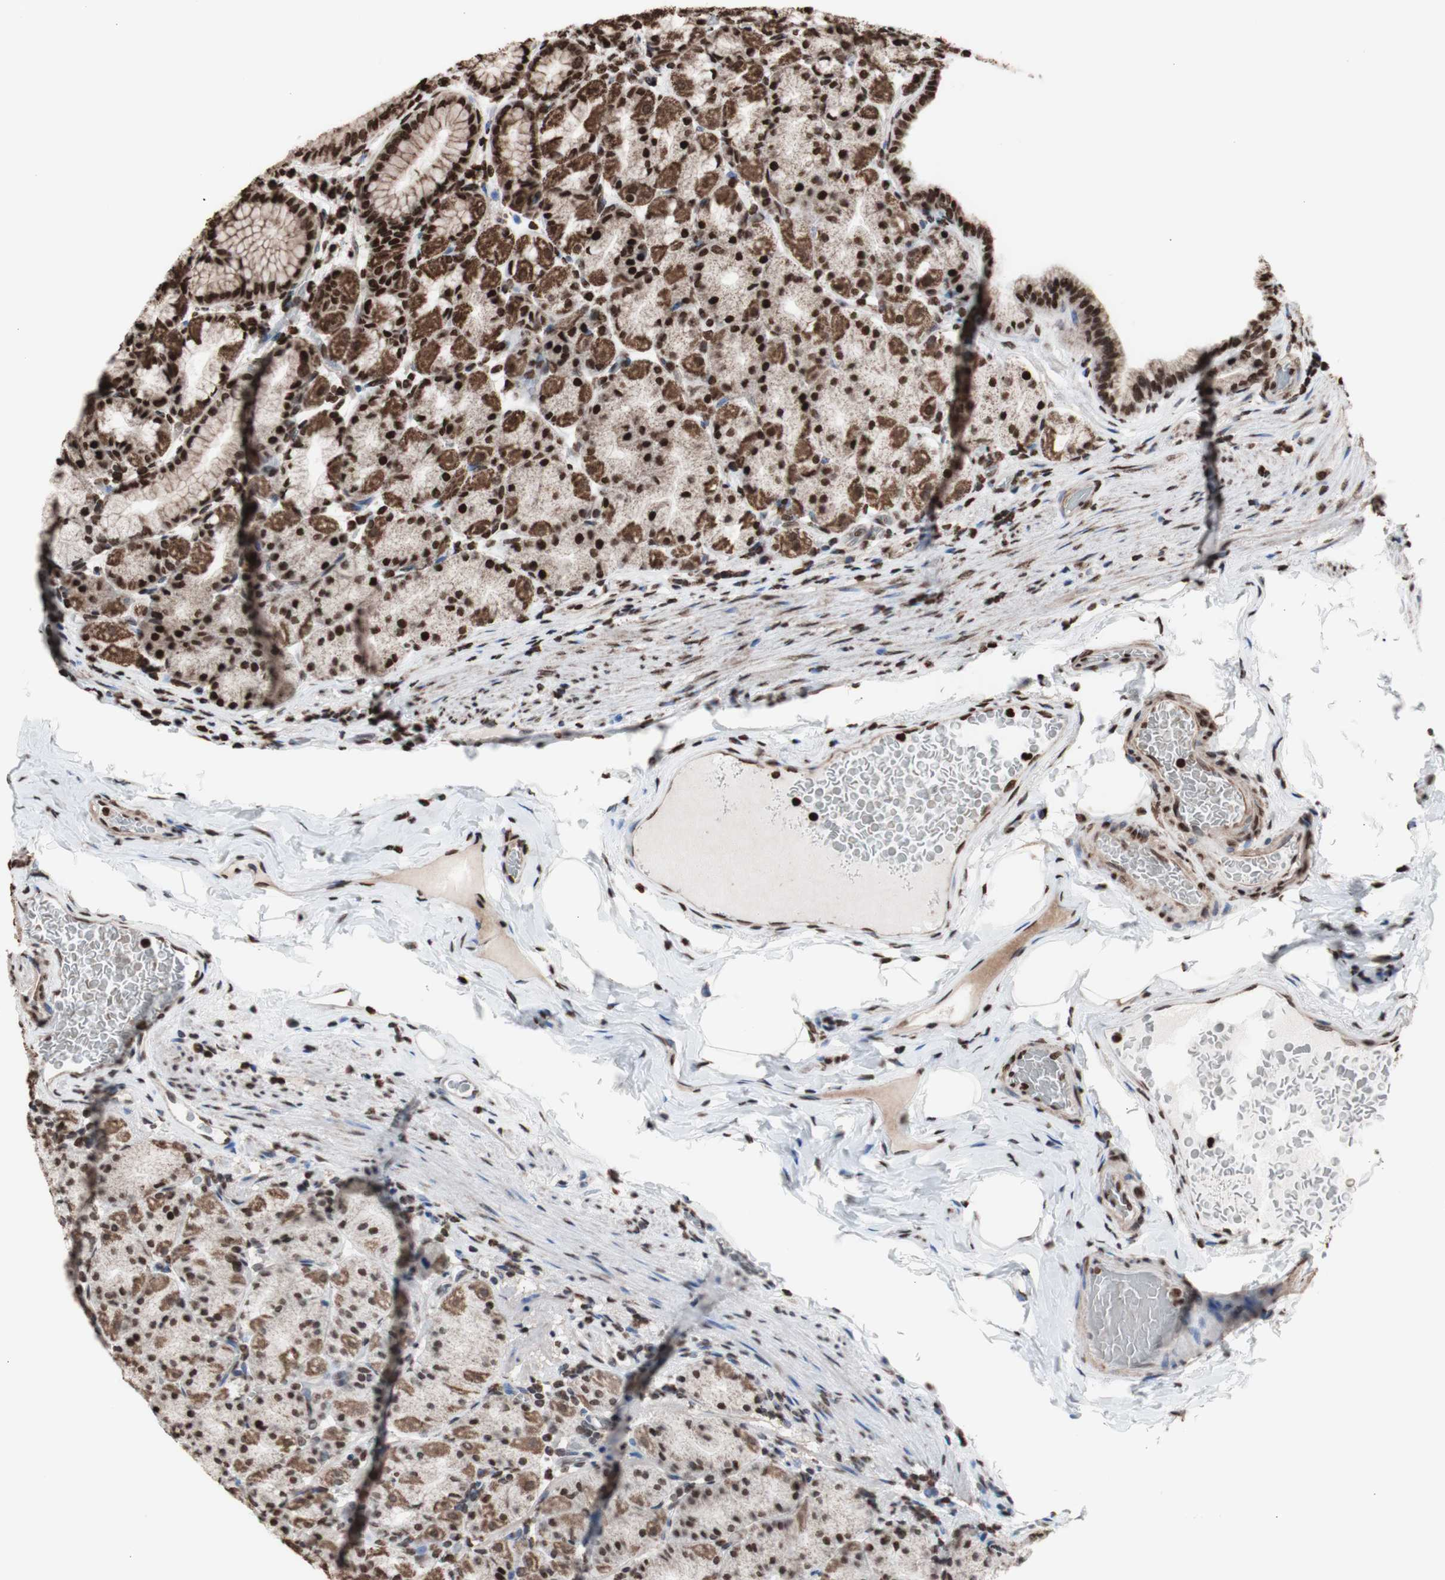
{"staining": {"intensity": "strong", "quantity": ">75%", "location": "cytoplasmic/membranous,nuclear"}, "tissue": "stomach", "cell_type": "Glandular cells", "image_type": "normal", "snomed": [{"axis": "morphology", "description": "Normal tissue, NOS"}, {"axis": "topography", "description": "Stomach, upper"}], "caption": "A brown stain highlights strong cytoplasmic/membranous,nuclear staining of a protein in glandular cells of normal stomach.", "gene": "SNAI2", "patient": {"sex": "male", "age": 68}}